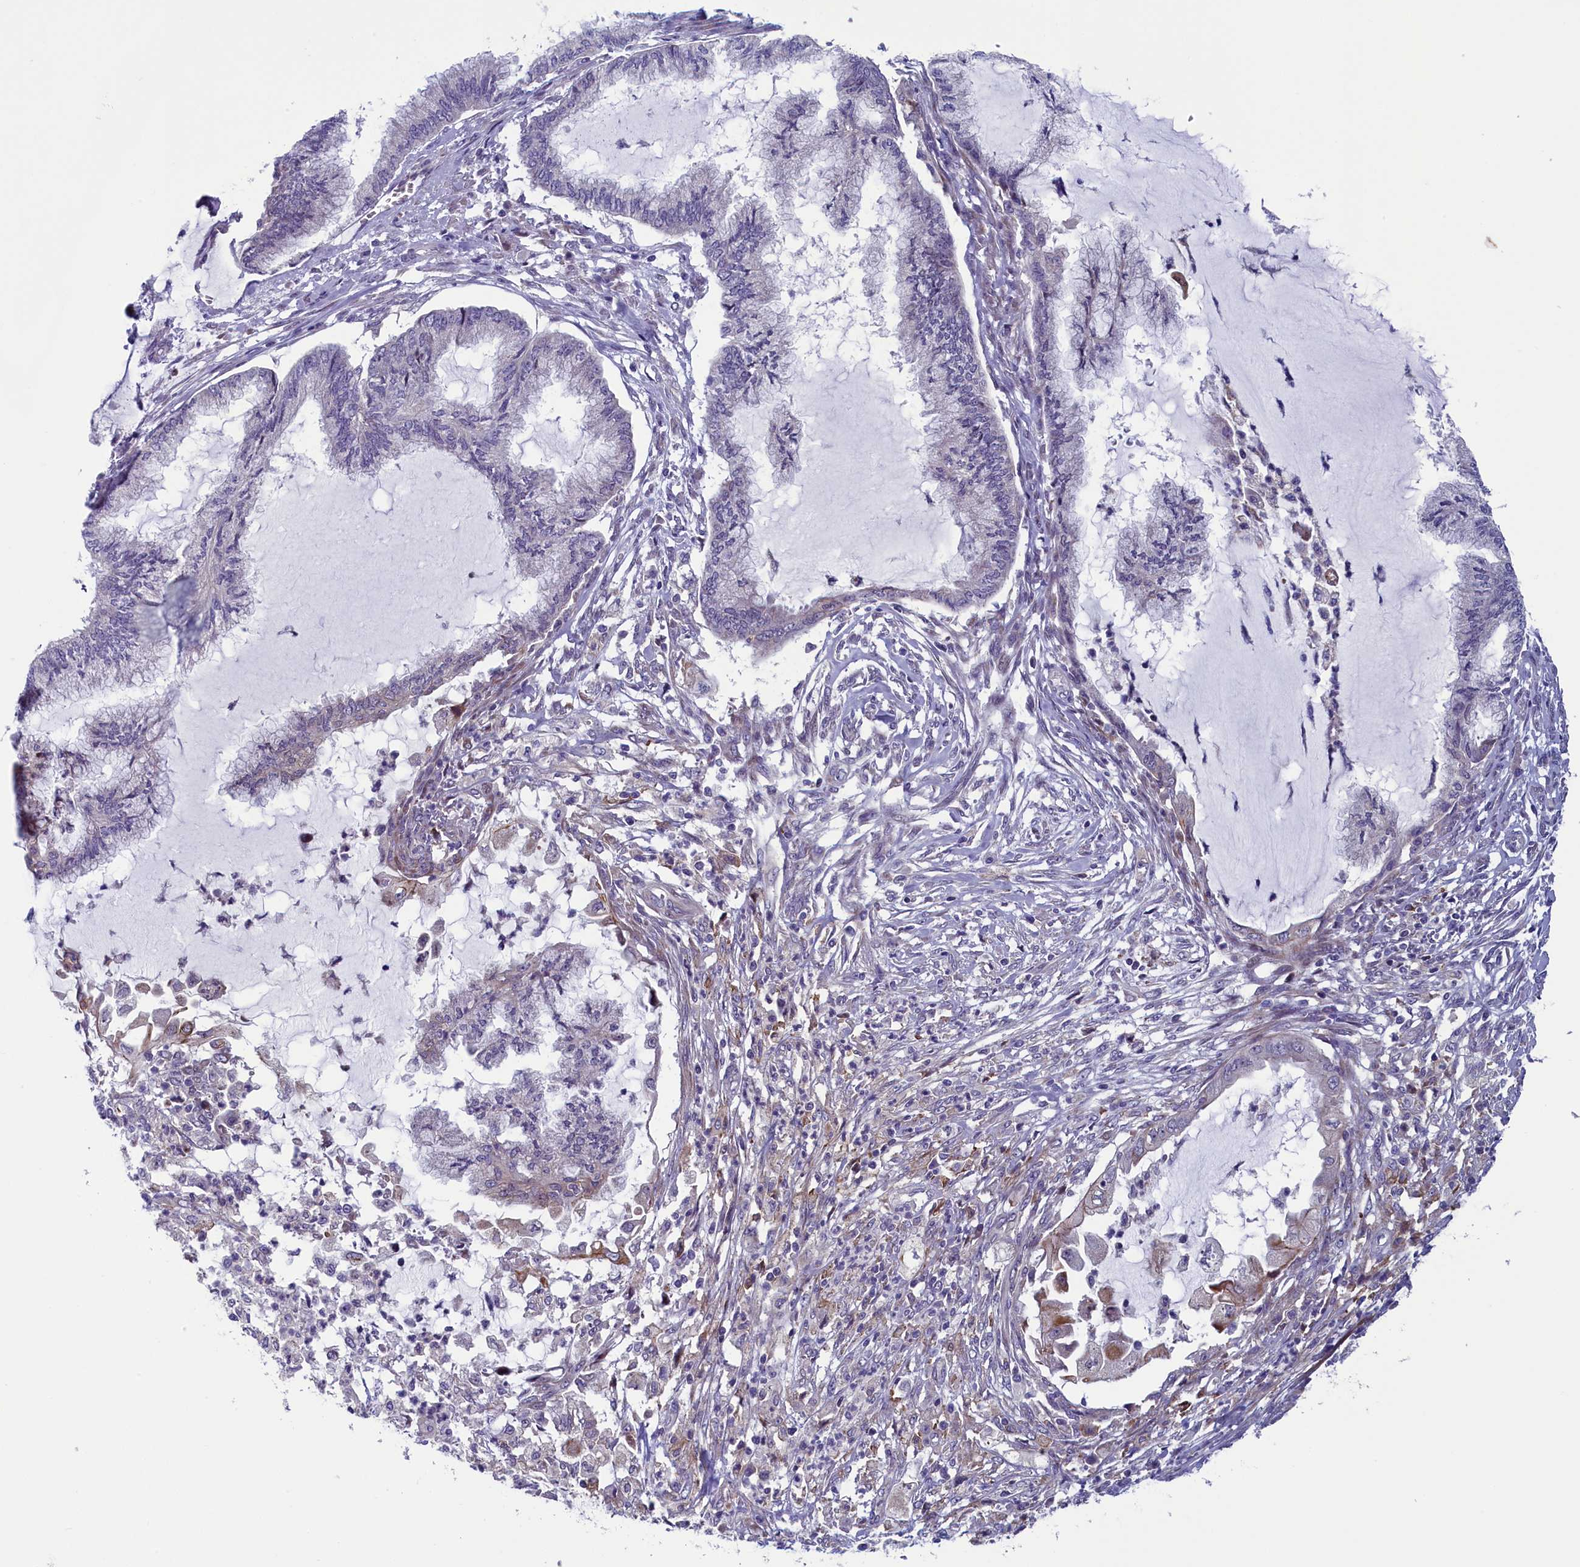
{"staining": {"intensity": "weak", "quantity": "<25%", "location": "cytoplasmic/membranous"}, "tissue": "endometrial cancer", "cell_type": "Tumor cells", "image_type": "cancer", "snomed": [{"axis": "morphology", "description": "Adenocarcinoma, NOS"}, {"axis": "topography", "description": "Endometrium"}], "caption": "Immunohistochemistry histopathology image of human adenocarcinoma (endometrial) stained for a protein (brown), which exhibits no staining in tumor cells. The staining was performed using DAB to visualize the protein expression in brown, while the nuclei were stained in blue with hematoxylin (Magnification: 20x).", "gene": "ANKRD39", "patient": {"sex": "female", "age": 86}}